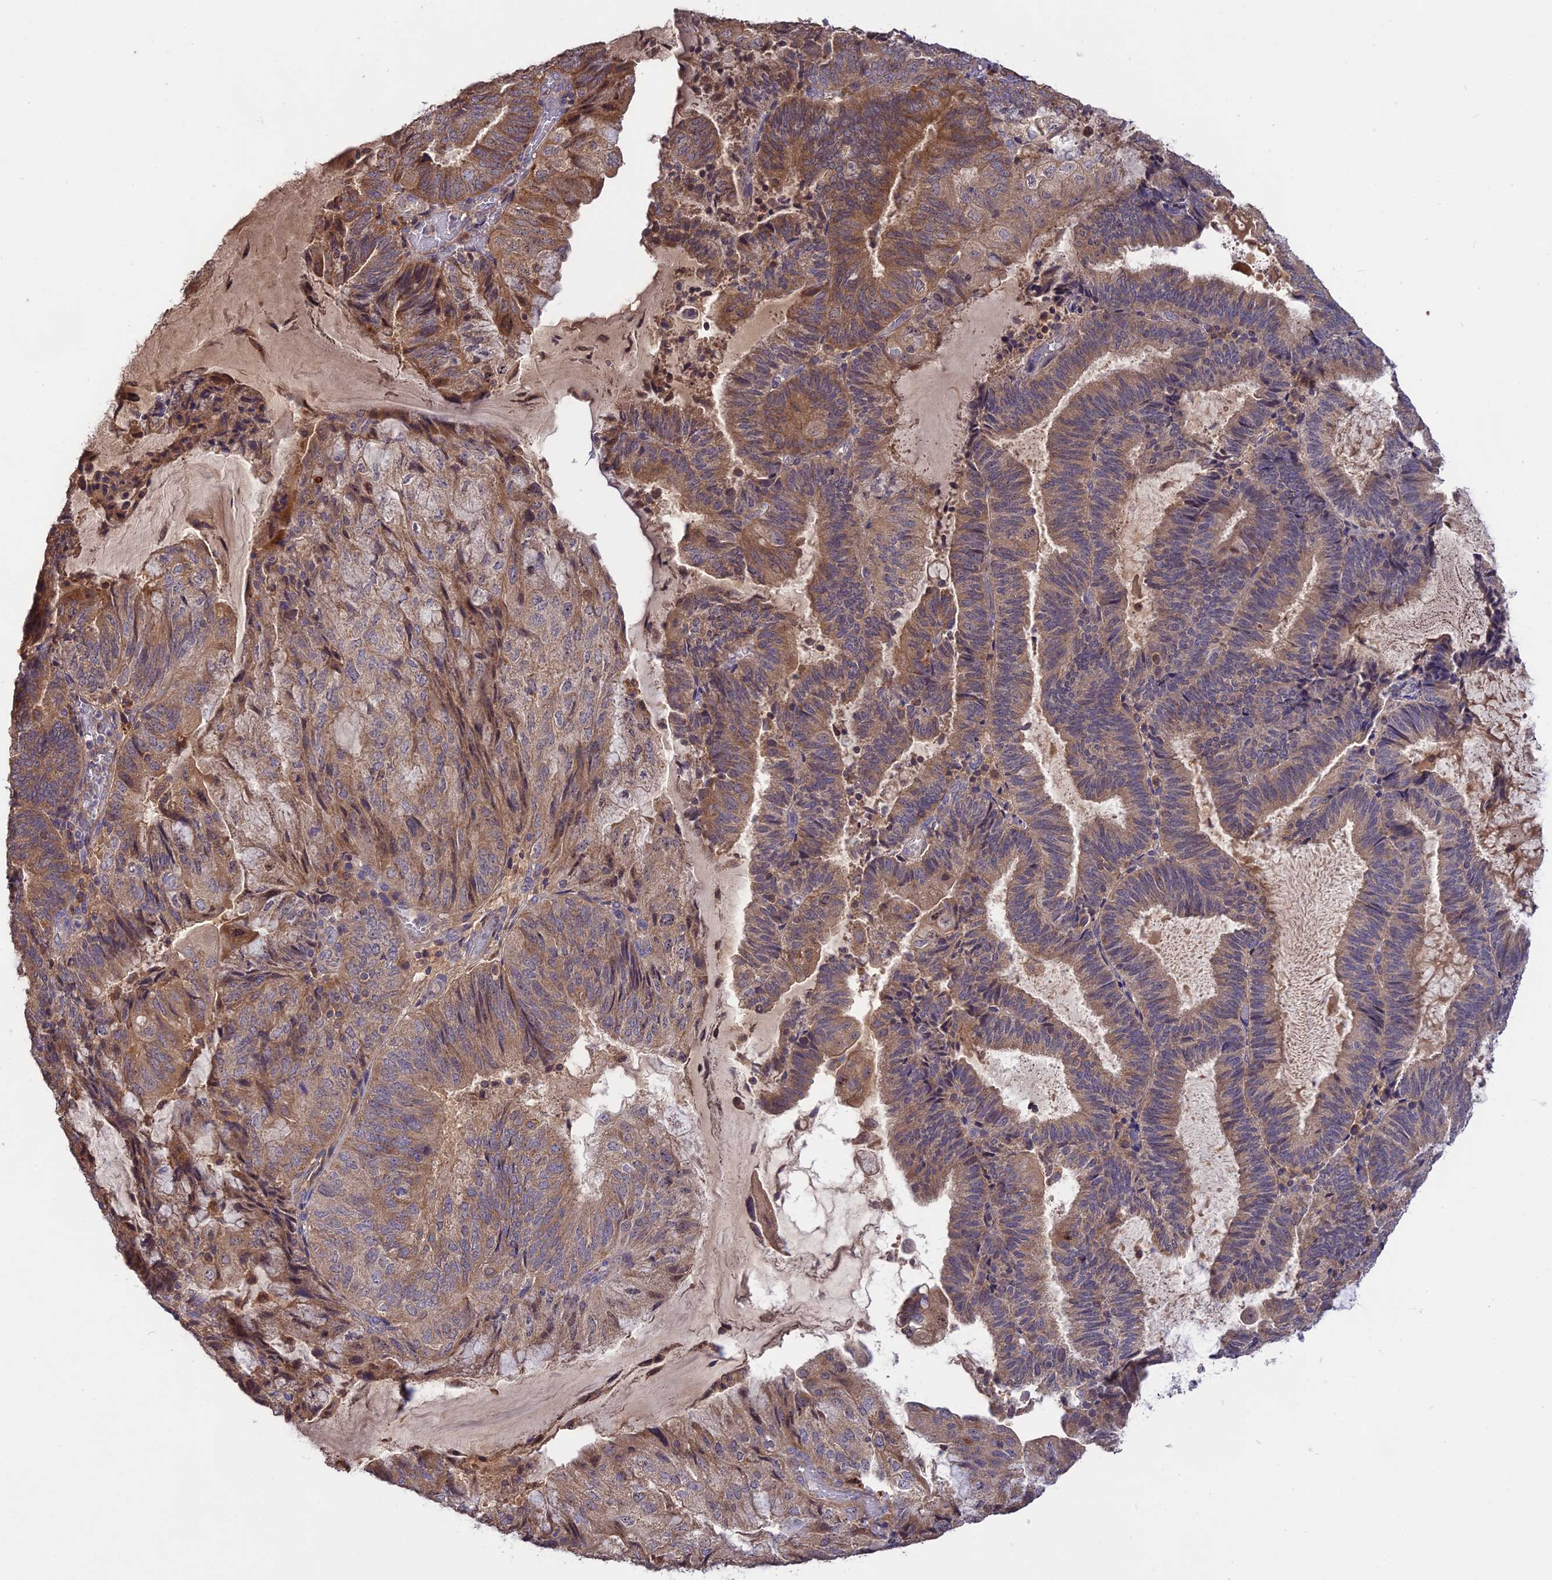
{"staining": {"intensity": "moderate", "quantity": "<25%", "location": "cytoplasmic/membranous"}, "tissue": "endometrial cancer", "cell_type": "Tumor cells", "image_type": "cancer", "snomed": [{"axis": "morphology", "description": "Adenocarcinoma, NOS"}, {"axis": "topography", "description": "Endometrium"}], "caption": "Endometrial cancer (adenocarcinoma) stained with DAB immunohistochemistry (IHC) exhibits low levels of moderate cytoplasmic/membranous positivity in about <25% of tumor cells. Nuclei are stained in blue.", "gene": "NUDT8", "patient": {"sex": "female", "age": 81}}